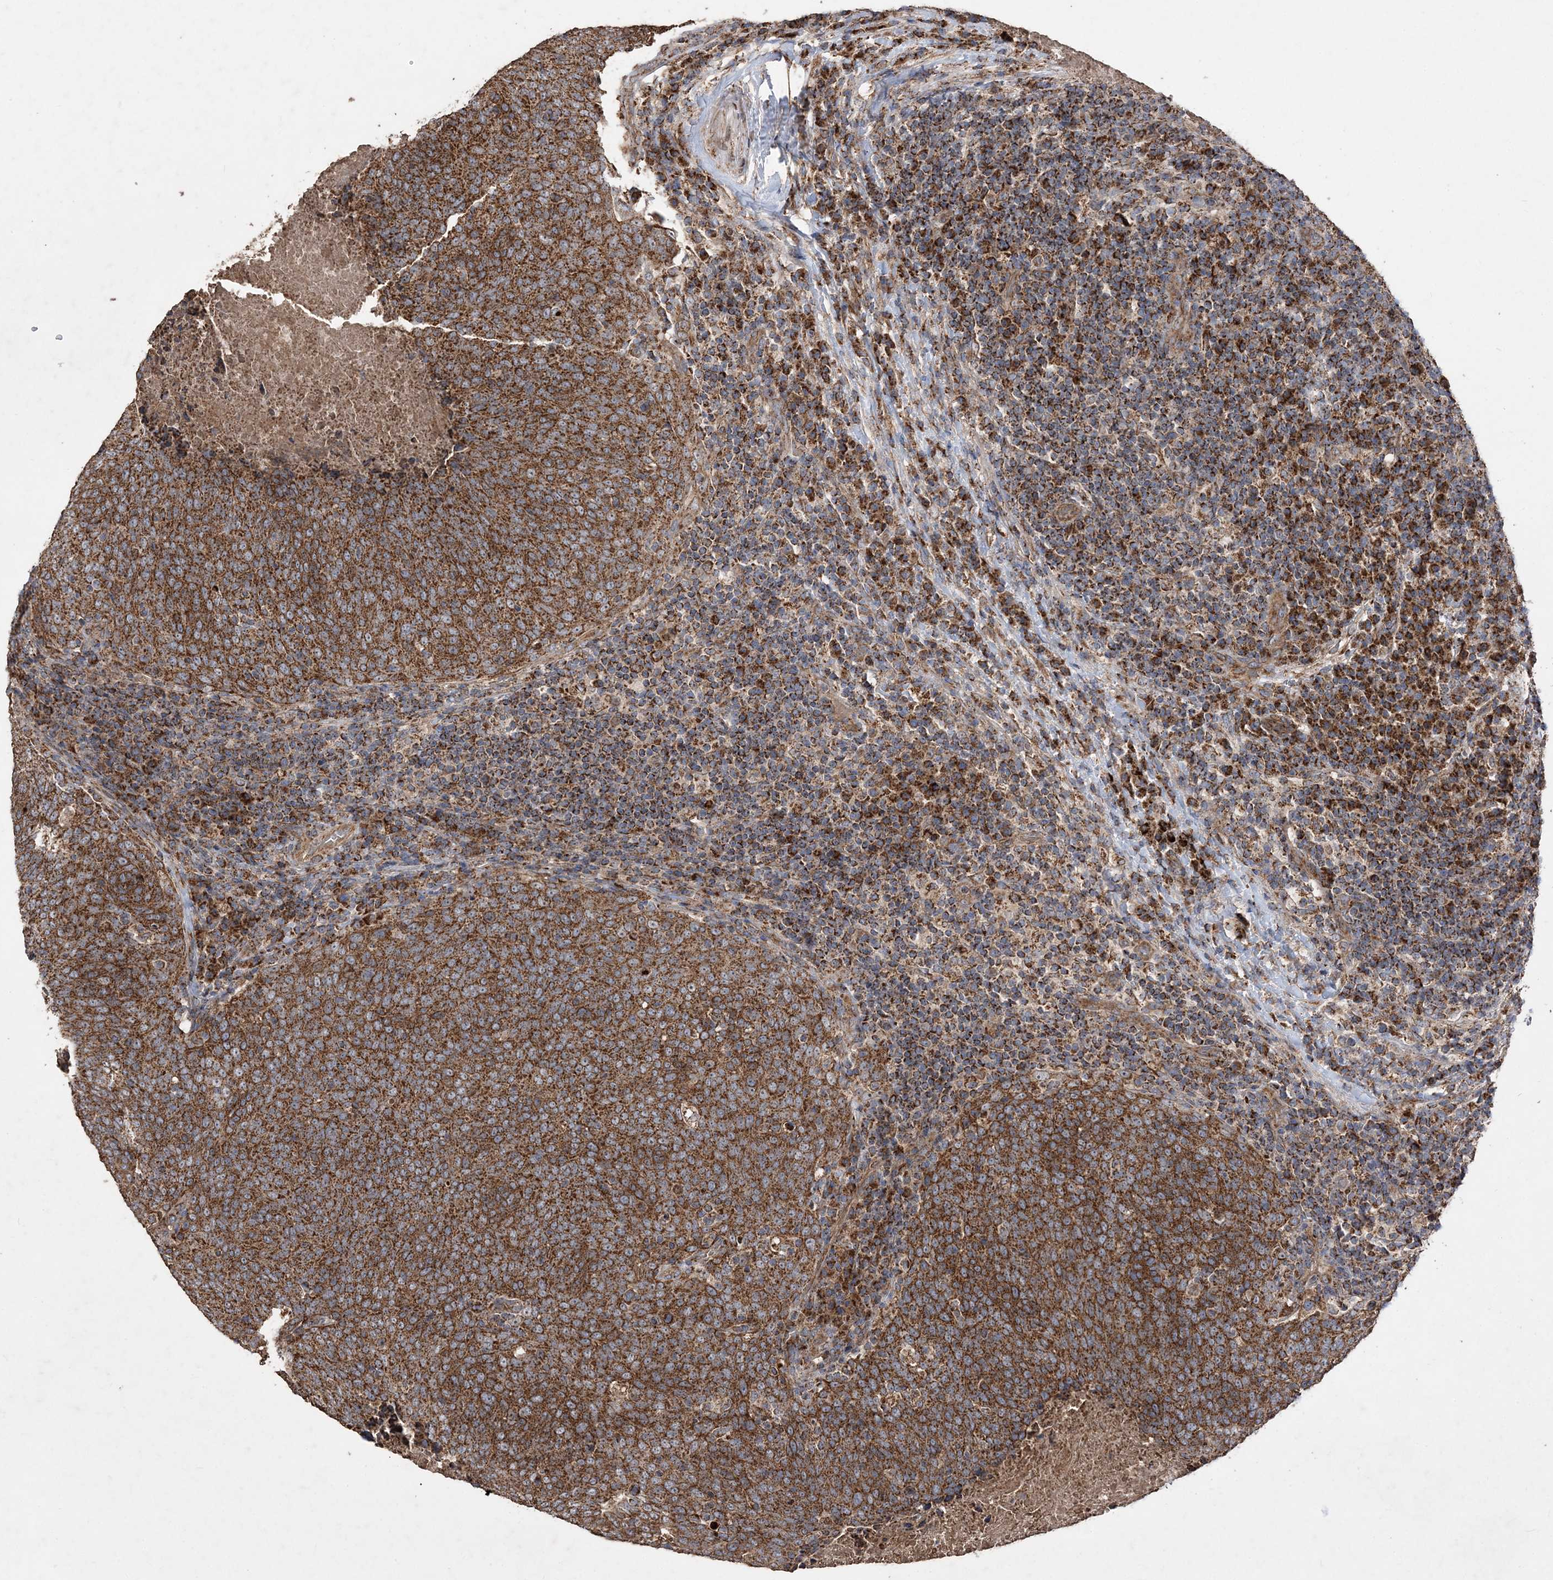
{"staining": {"intensity": "strong", "quantity": ">75%", "location": "cytoplasmic/membranous"}, "tissue": "head and neck cancer", "cell_type": "Tumor cells", "image_type": "cancer", "snomed": [{"axis": "morphology", "description": "Squamous cell carcinoma, NOS"}, {"axis": "morphology", "description": "Squamous cell carcinoma, metastatic, NOS"}, {"axis": "topography", "description": "Lymph node"}, {"axis": "topography", "description": "Head-Neck"}], "caption": "A photomicrograph showing strong cytoplasmic/membranous positivity in about >75% of tumor cells in head and neck cancer, as visualized by brown immunohistochemical staining.", "gene": "POC5", "patient": {"sex": "male", "age": 62}}